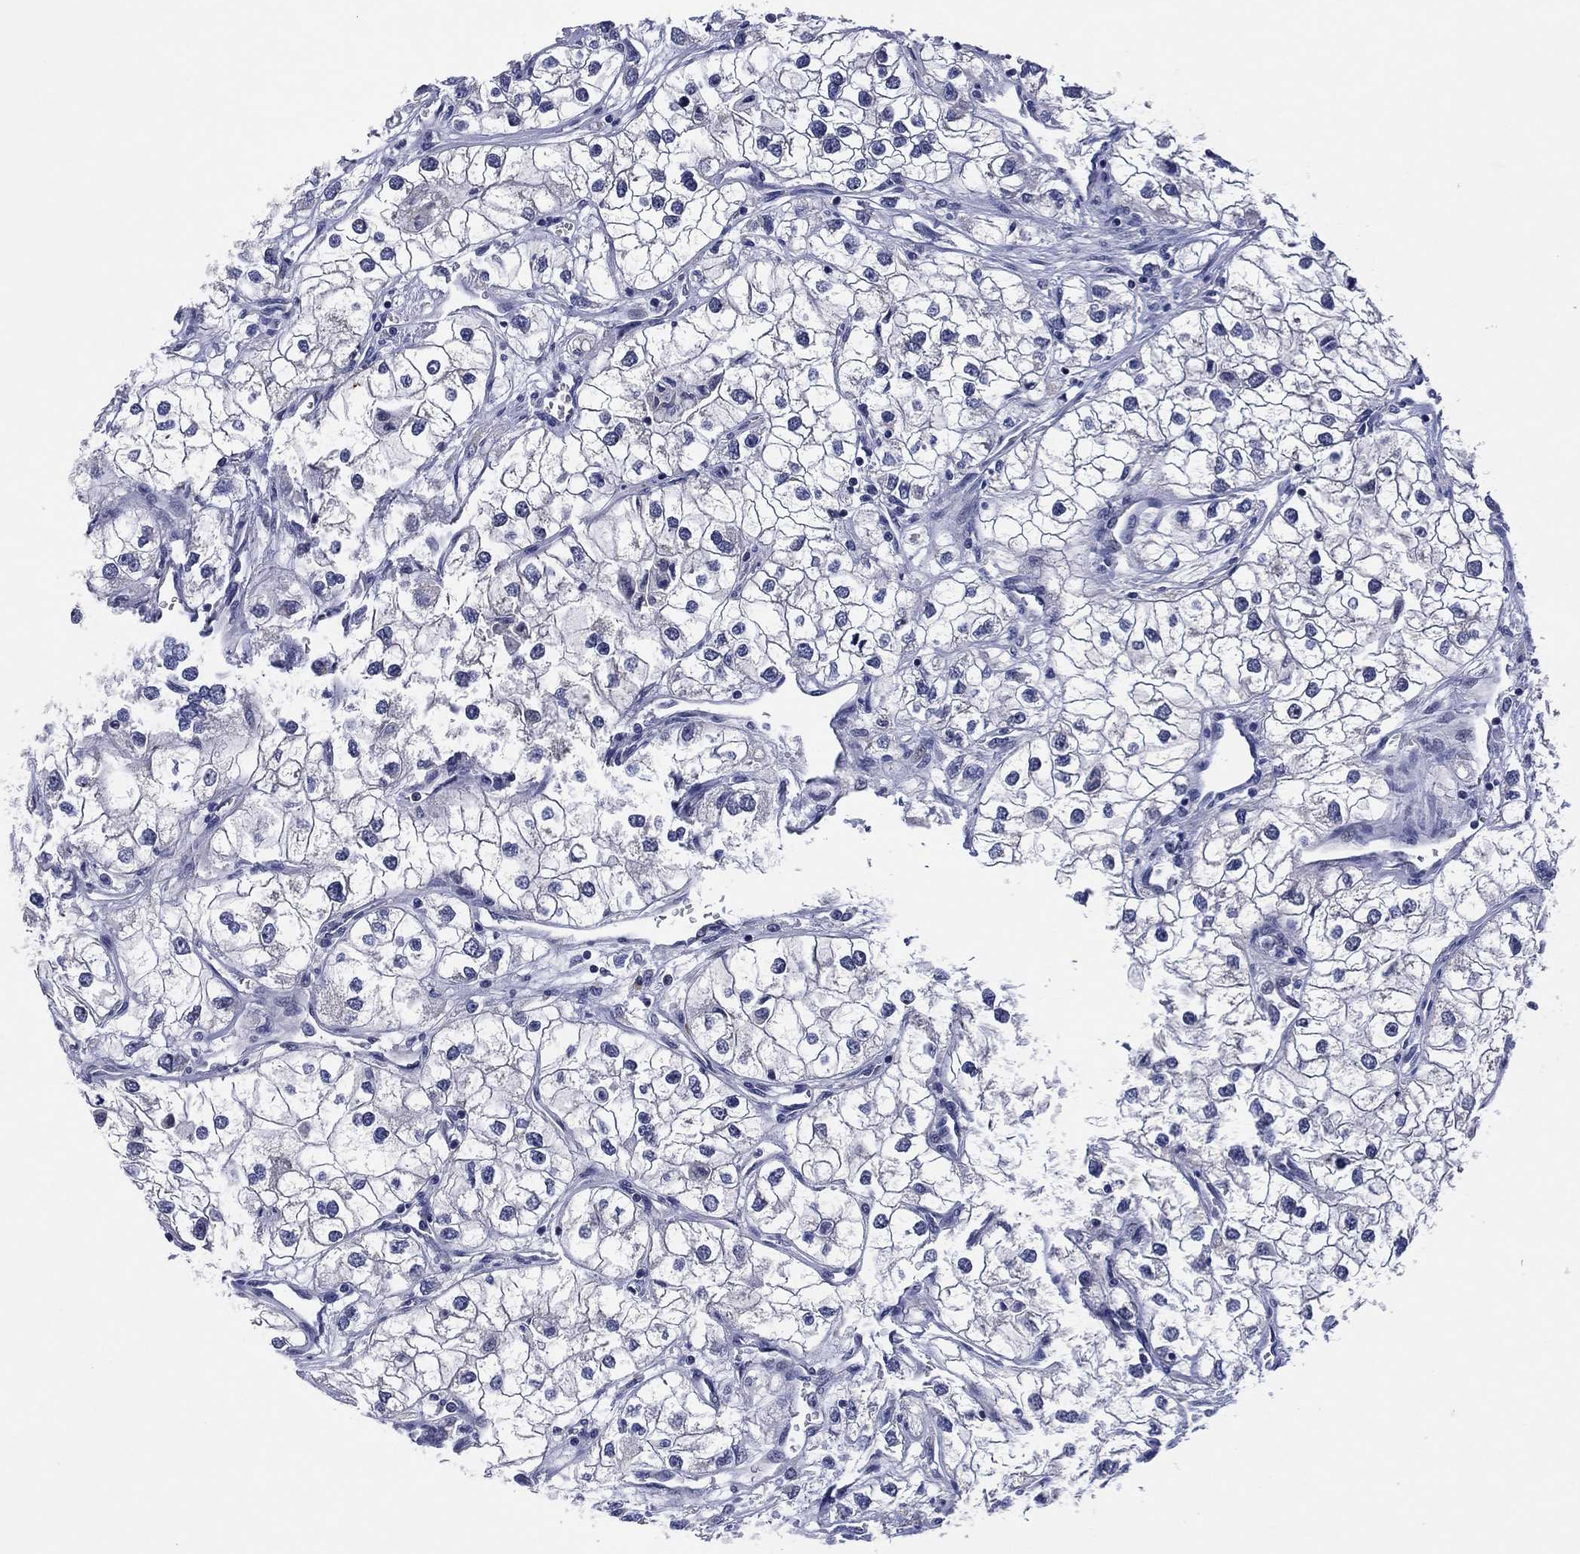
{"staining": {"intensity": "negative", "quantity": "none", "location": "none"}, "tissue": "renal cancer", "cell_type": "Tumor cells", "image_type": "cancer", "snomed": [{"axis": "morphology", "description": "Adenocarcinoma, NOS"}, {"axis": "topography", "description": "Kidney"}], "caption": "A micrograph of renal cancer stained for a protein reveals no brown staining in tumor cells.", "gene": "CLIP3", "patient": {"sex": "male", "age": 59}}